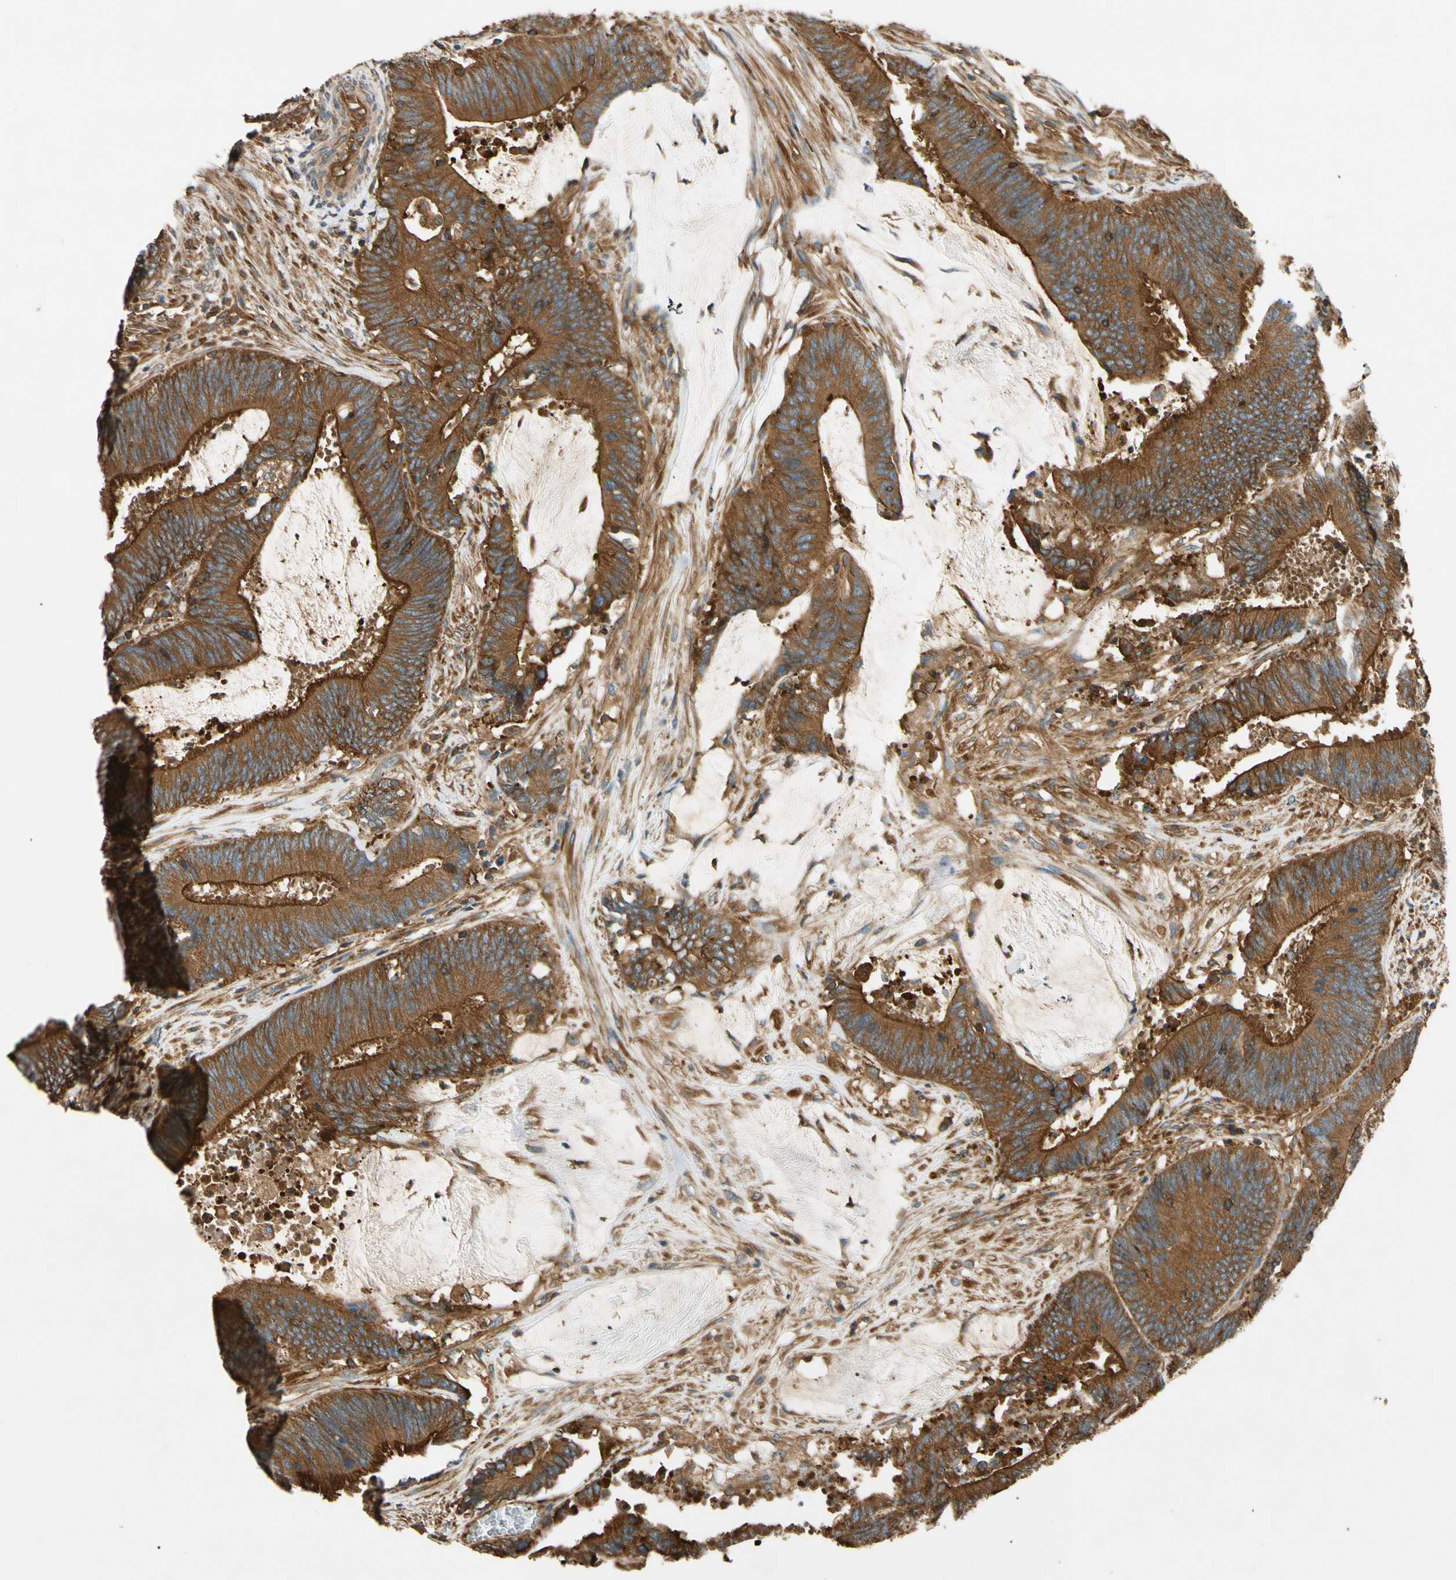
{"staining": {"intensity": "strong", "quantity": ">75%", "location": "cytoplasmic/membranous"}, "tissue": "colorectal cancer", "cell_type": "Tumor cells", "image_type": "cancer", "snomed": [{"axis": "morphology", "description": "Adenocarcinoma, NOS"}, {"axis": "topography", "description": "Rectum"}], "caption": "Human colorectal cancer stained with a protein marker reveals strong staining in tumor cells.", "gene": "TCP11L1", "patient": {"sex": "female", "age": 66}}